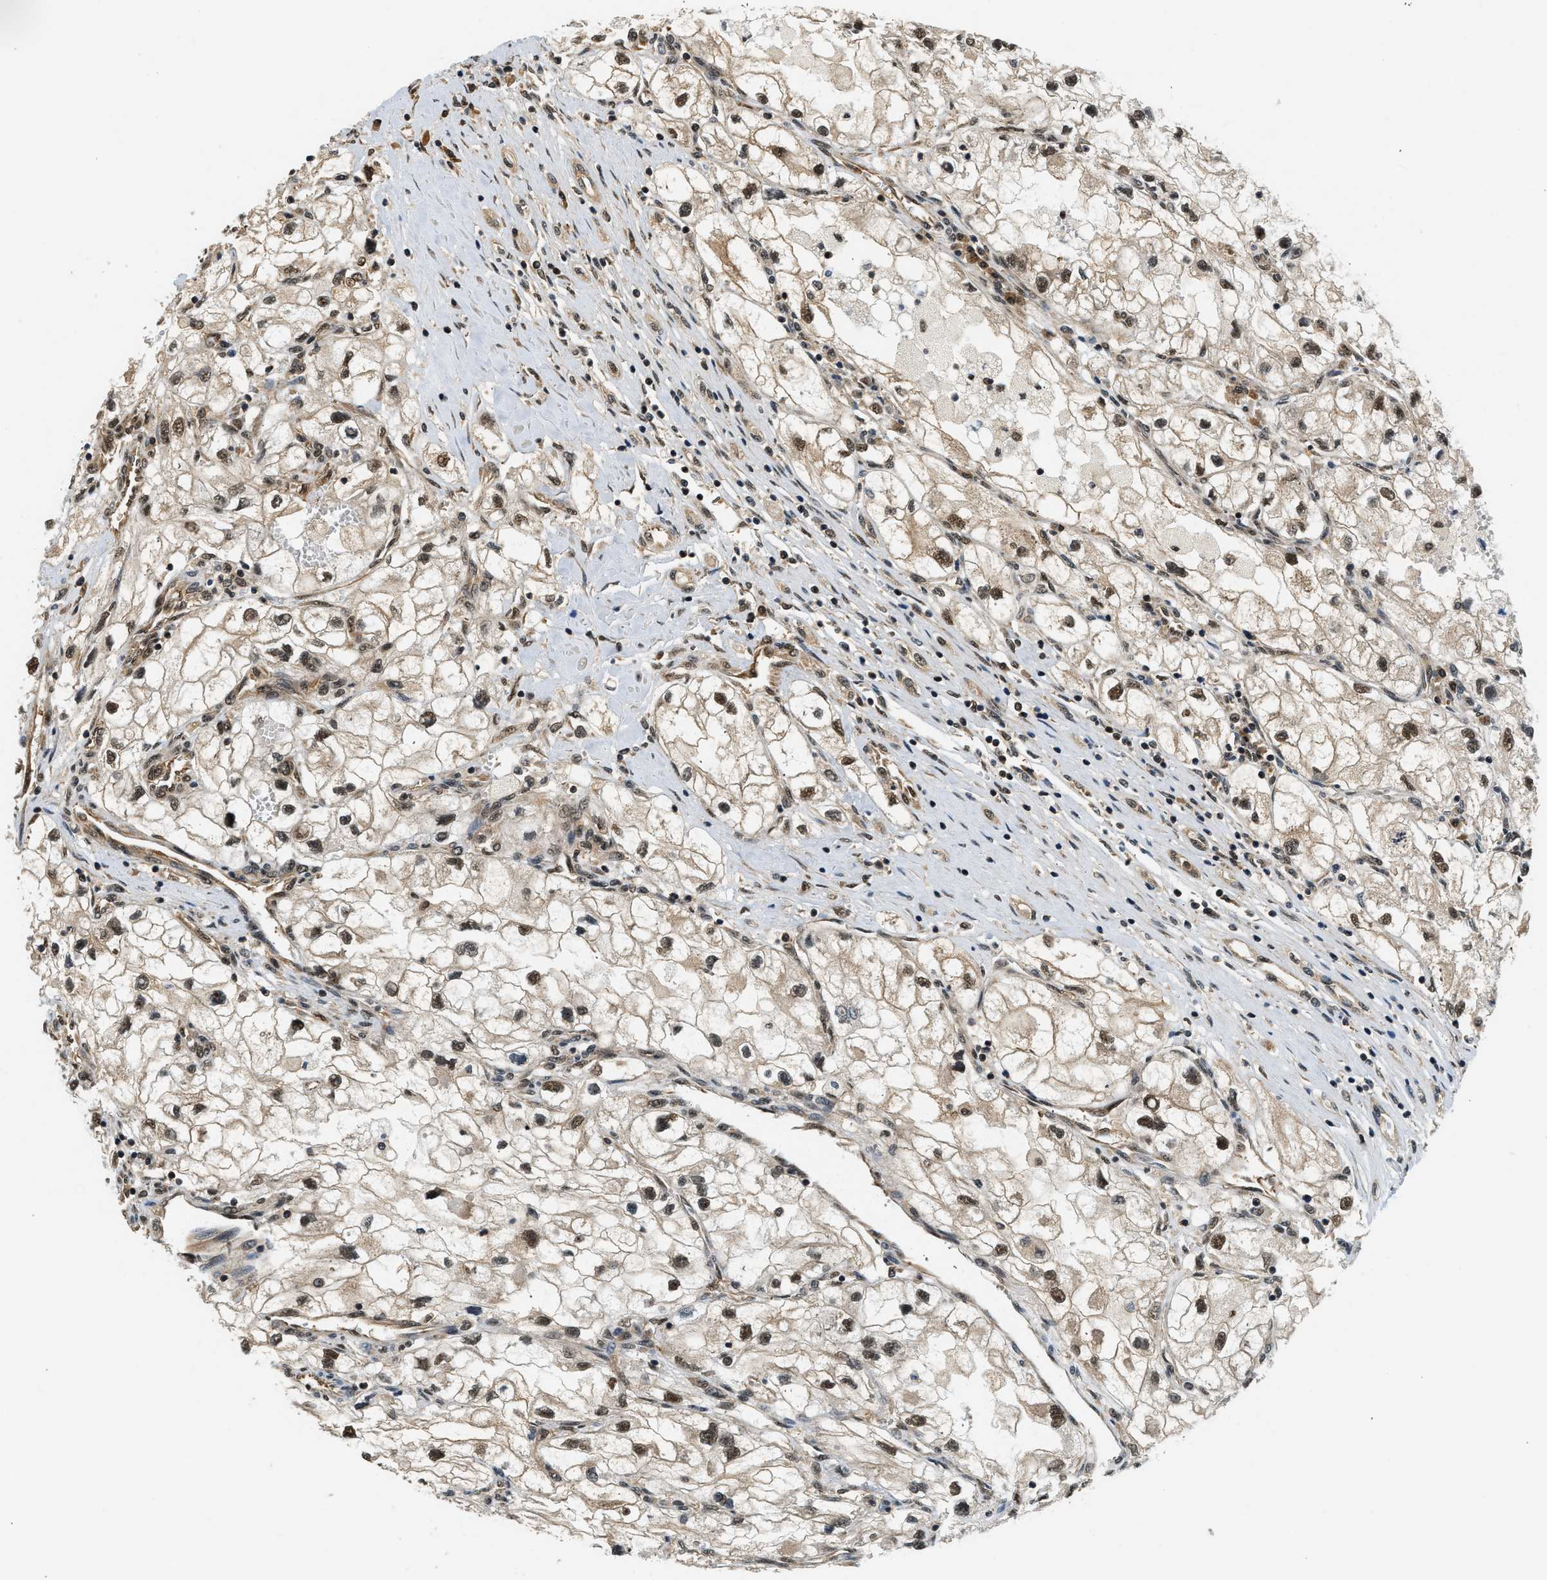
{"staining": {"intensity": "moderate", "quantity": ">75%", "location": "cytoplasmic/membranous,nuclear"}, "tissue": "renal cancer", "cell_type": "Tumor cells", "image_type": "cancer", "snomed": [{"axis": "morphology", "description": "Adenocarcinoma, NOS"}, {"axis": "topography", "description": "Kidney"}], "caption": "Brown immunohistochemical staining in human adenocarcinoma (renal) reveals moderate cytoplasmic/membranous and nuclear staining in approximately >75% of tumor cells.", "gene": "PSMD3", "patient": {"sex": "female", "age": 70}}